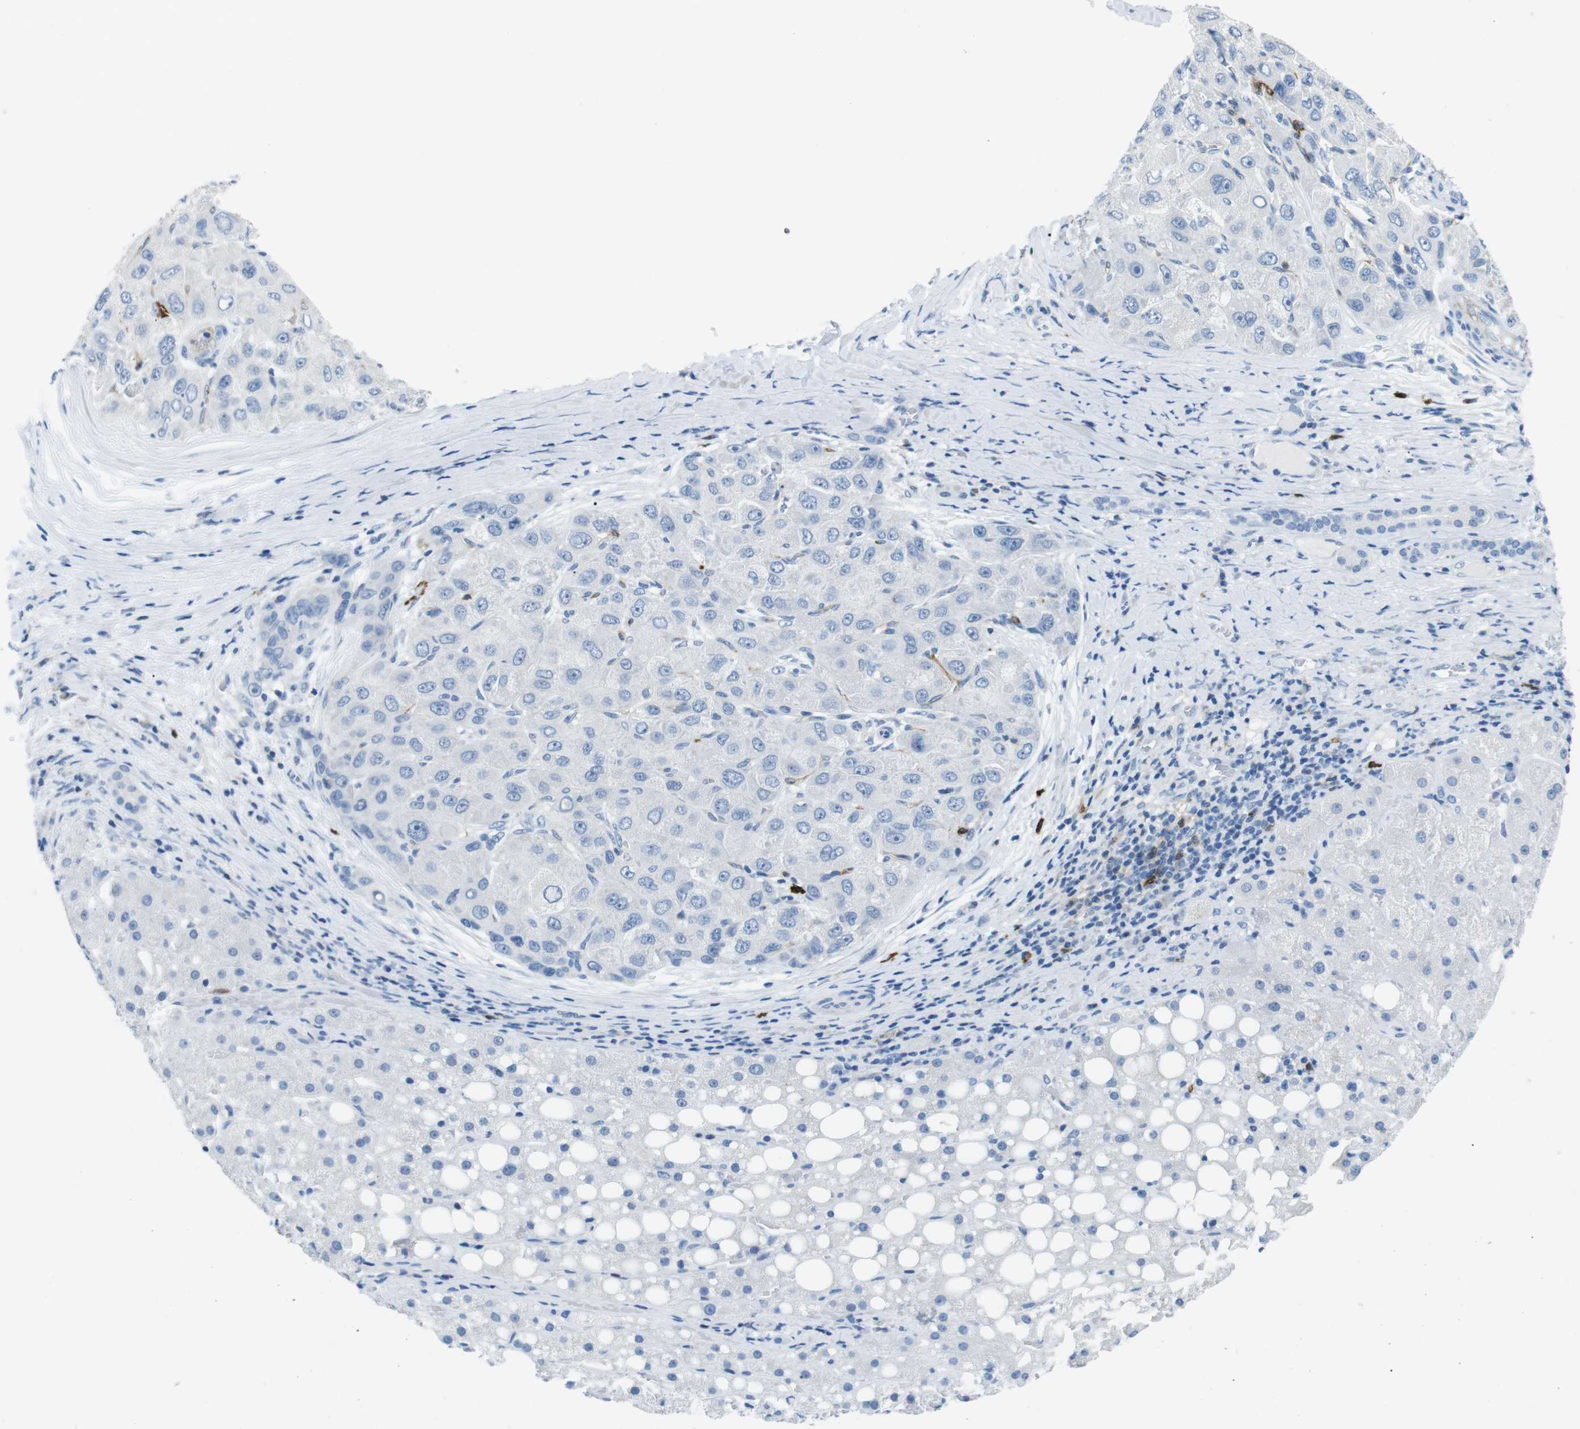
{"staining": {"intensity": "negative", "quantity": "none", "location": "none"}, "tissue": "liver cancer", "cell_type": "Tumor cells", "image_type": "cancer", "snomed": [{"axis": "morphology", "description": "Carcinoma, Hepatocellular, NOS"}, {"axis": "topography", "description": "Liver"}], "caption": "Immunohistochemistry (IHC) micrograph of neoplastic tissue: liver cancer (hepatocellular carcinoma) stained with DAB exhibits no significant protein positivity in tumor cells.", "gene": "TNFRSF4", "patient": {"sex": "male", "age": 80}}